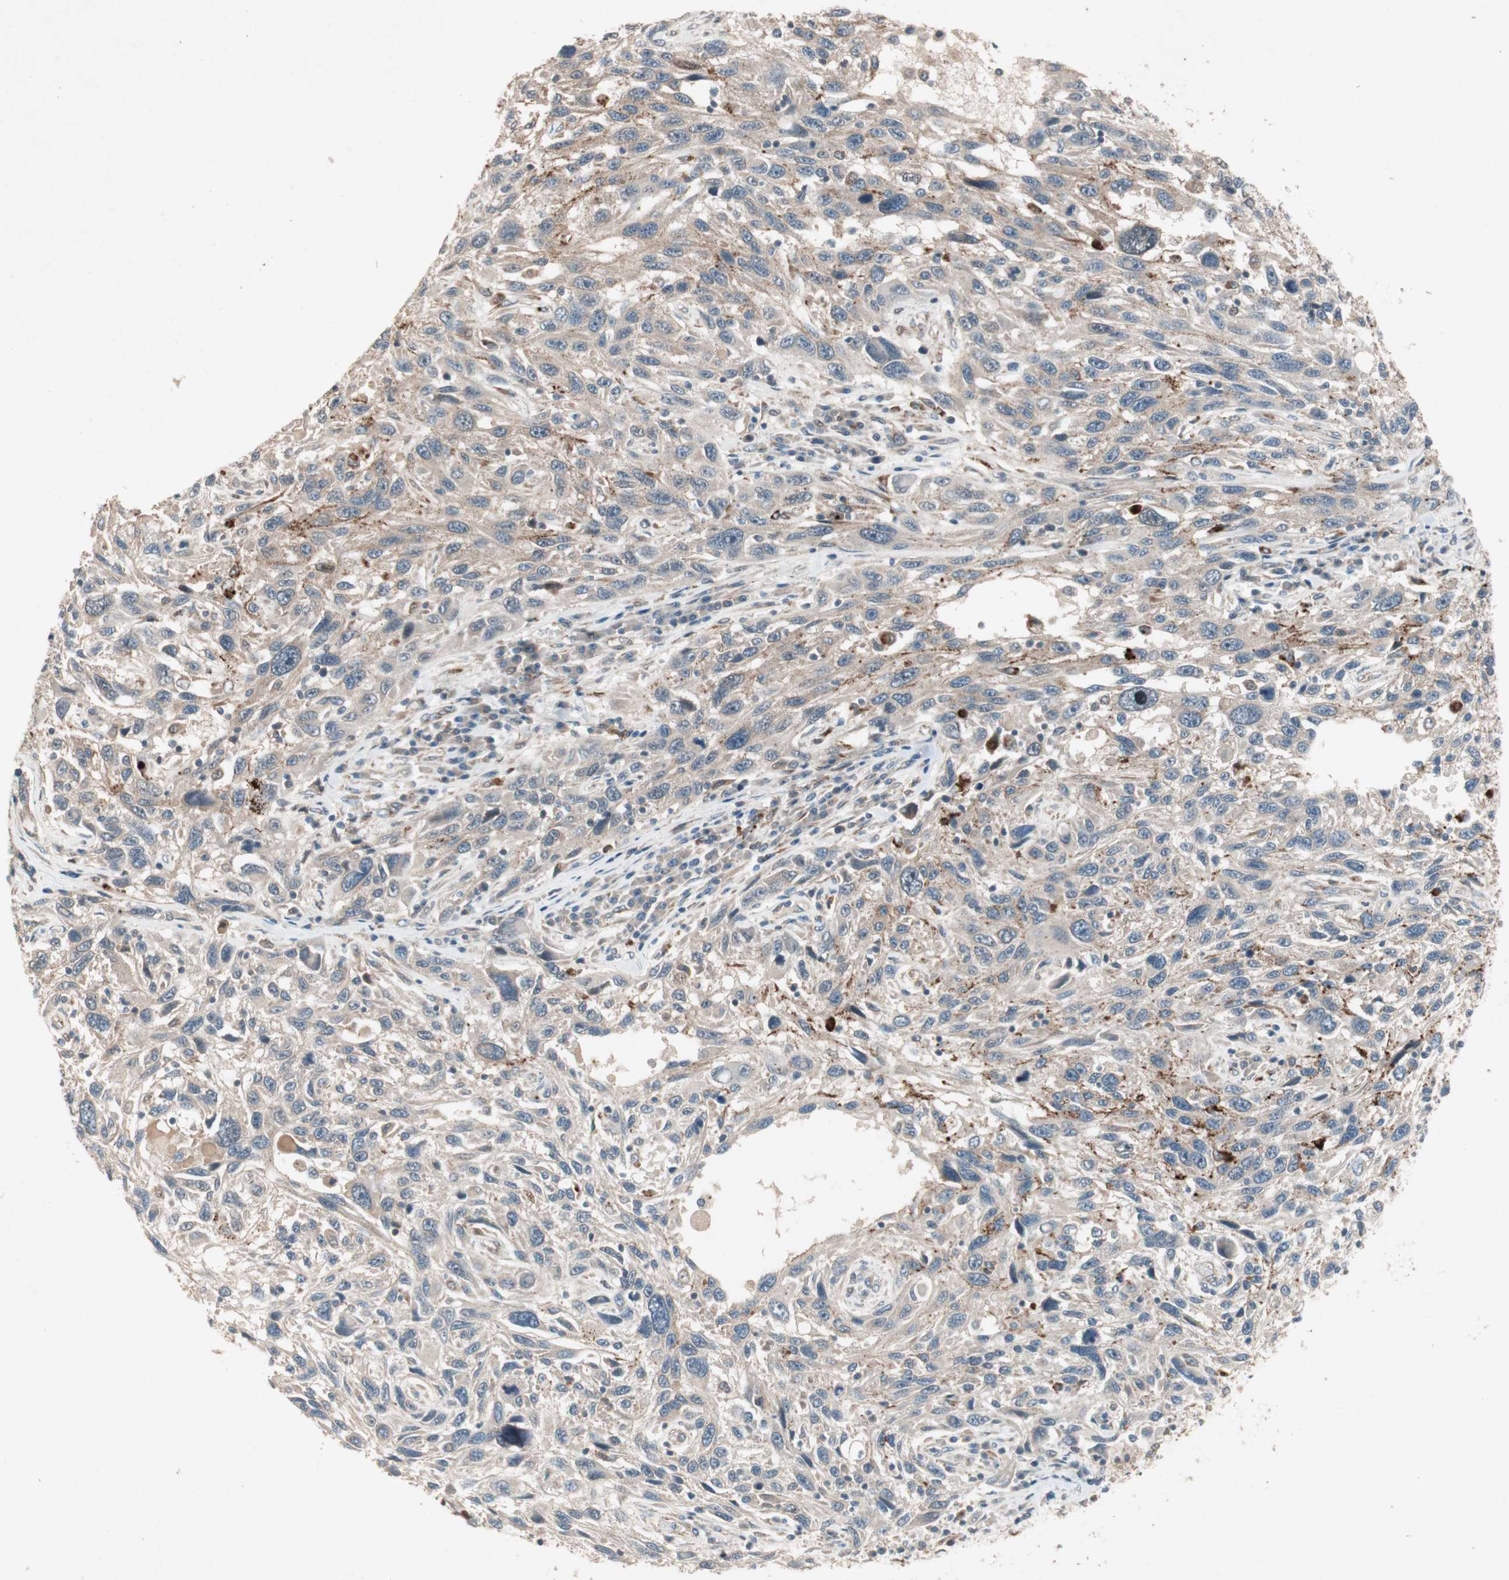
{"staining": {"intensity": "weak", "quantity": "<25%", "location": "cytoplasmic/membranous"}, "tissue": "melanoma", "cell_type": "Tumor cells", "image_type": "cancer", "snomed": [{"axis": "morphology", "description": "Malignant melanoma, NOS"}, {"axis": "topography", "description": "Skin"}], "caption": "IHC of malignant melanoma reveals no staining in tumor cells.", "gene": "SDSL", "patient": {"sex": "male", "age": 53}}